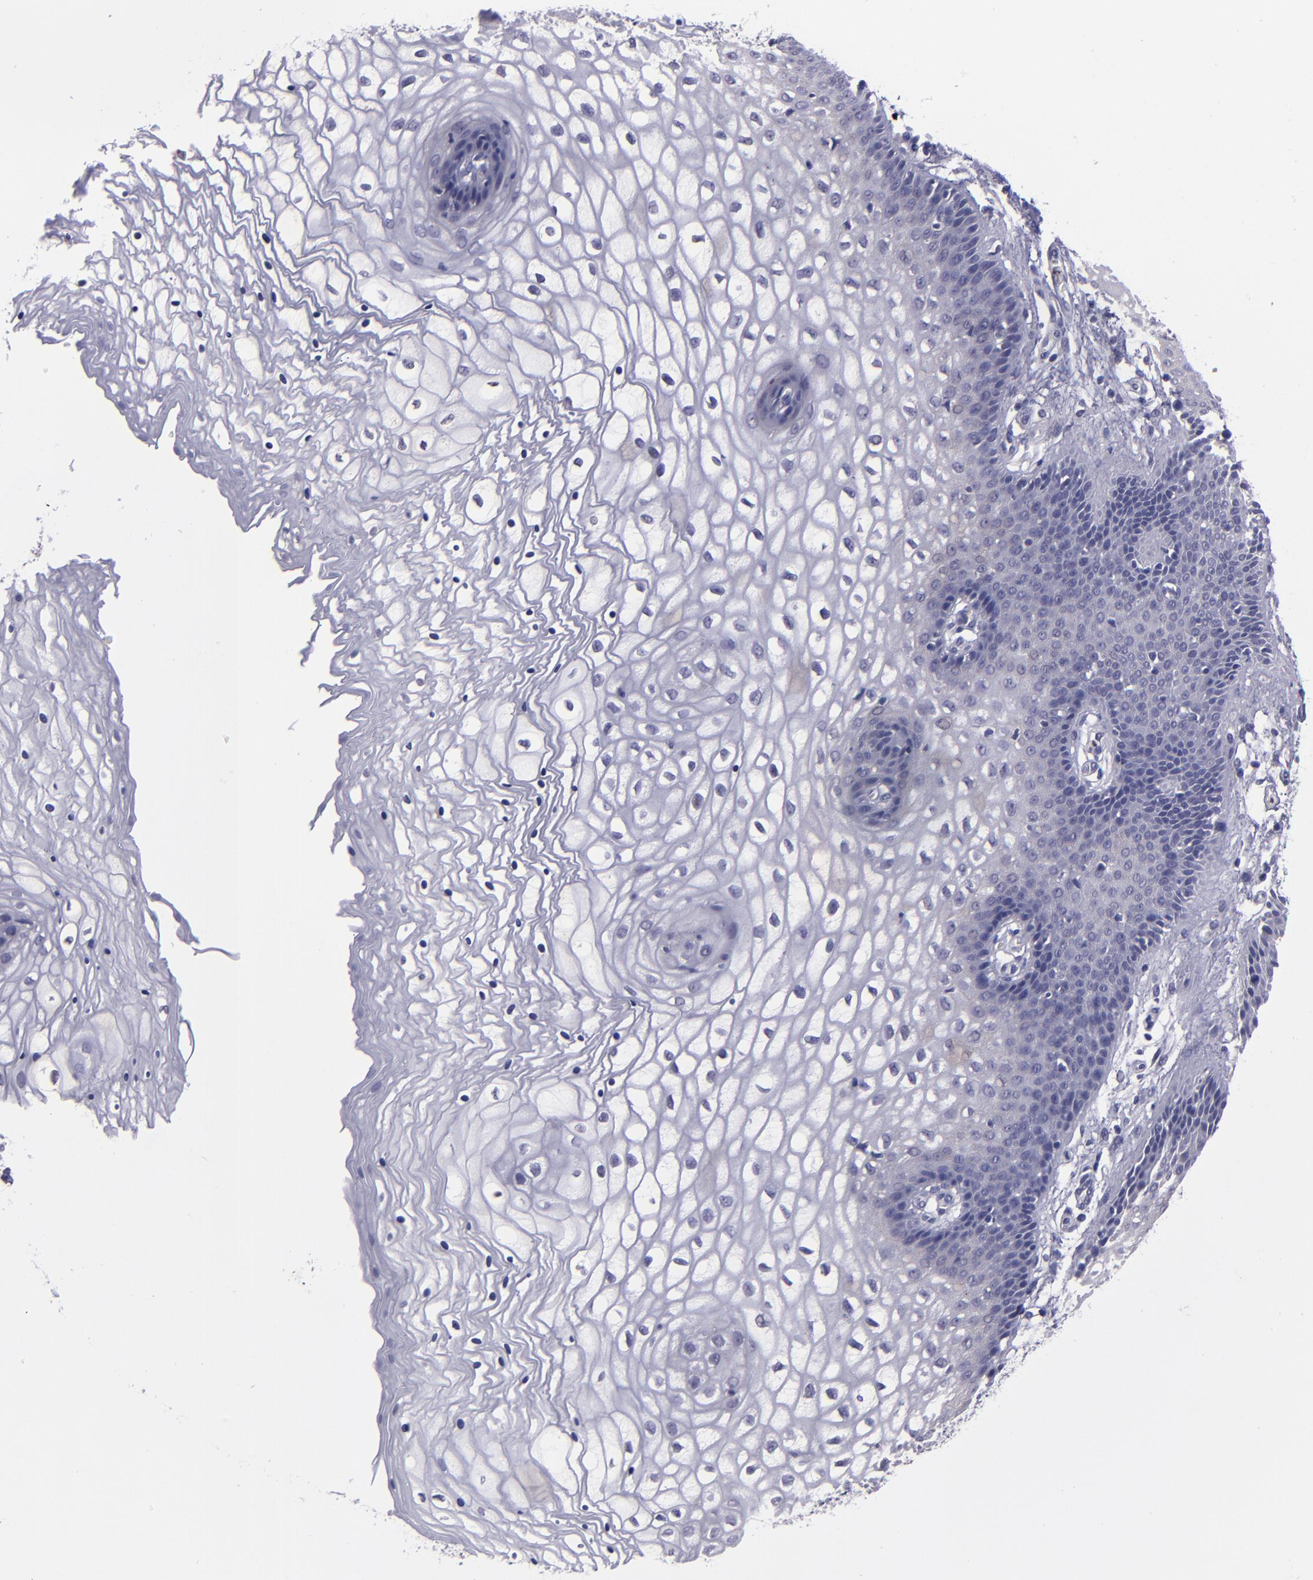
{"staining": {"intensity": "negative", "quantity": "none", "location": "none"}, "tissue": "vagina", "cell_type": "Squamous epithelial cells", "image_type": "normal", "snomed": [{"axis": "morphology", "description": "Normal tissue, NOS"}, {"axis": "topography", "description": "Vagina"}], "caption": "Immunohistochemical staining of normal vagina exhibits no significant staining in squamous epithelial cells.", "gene": "CEBPE", "patient": {"sex": "female", "age": 34}}